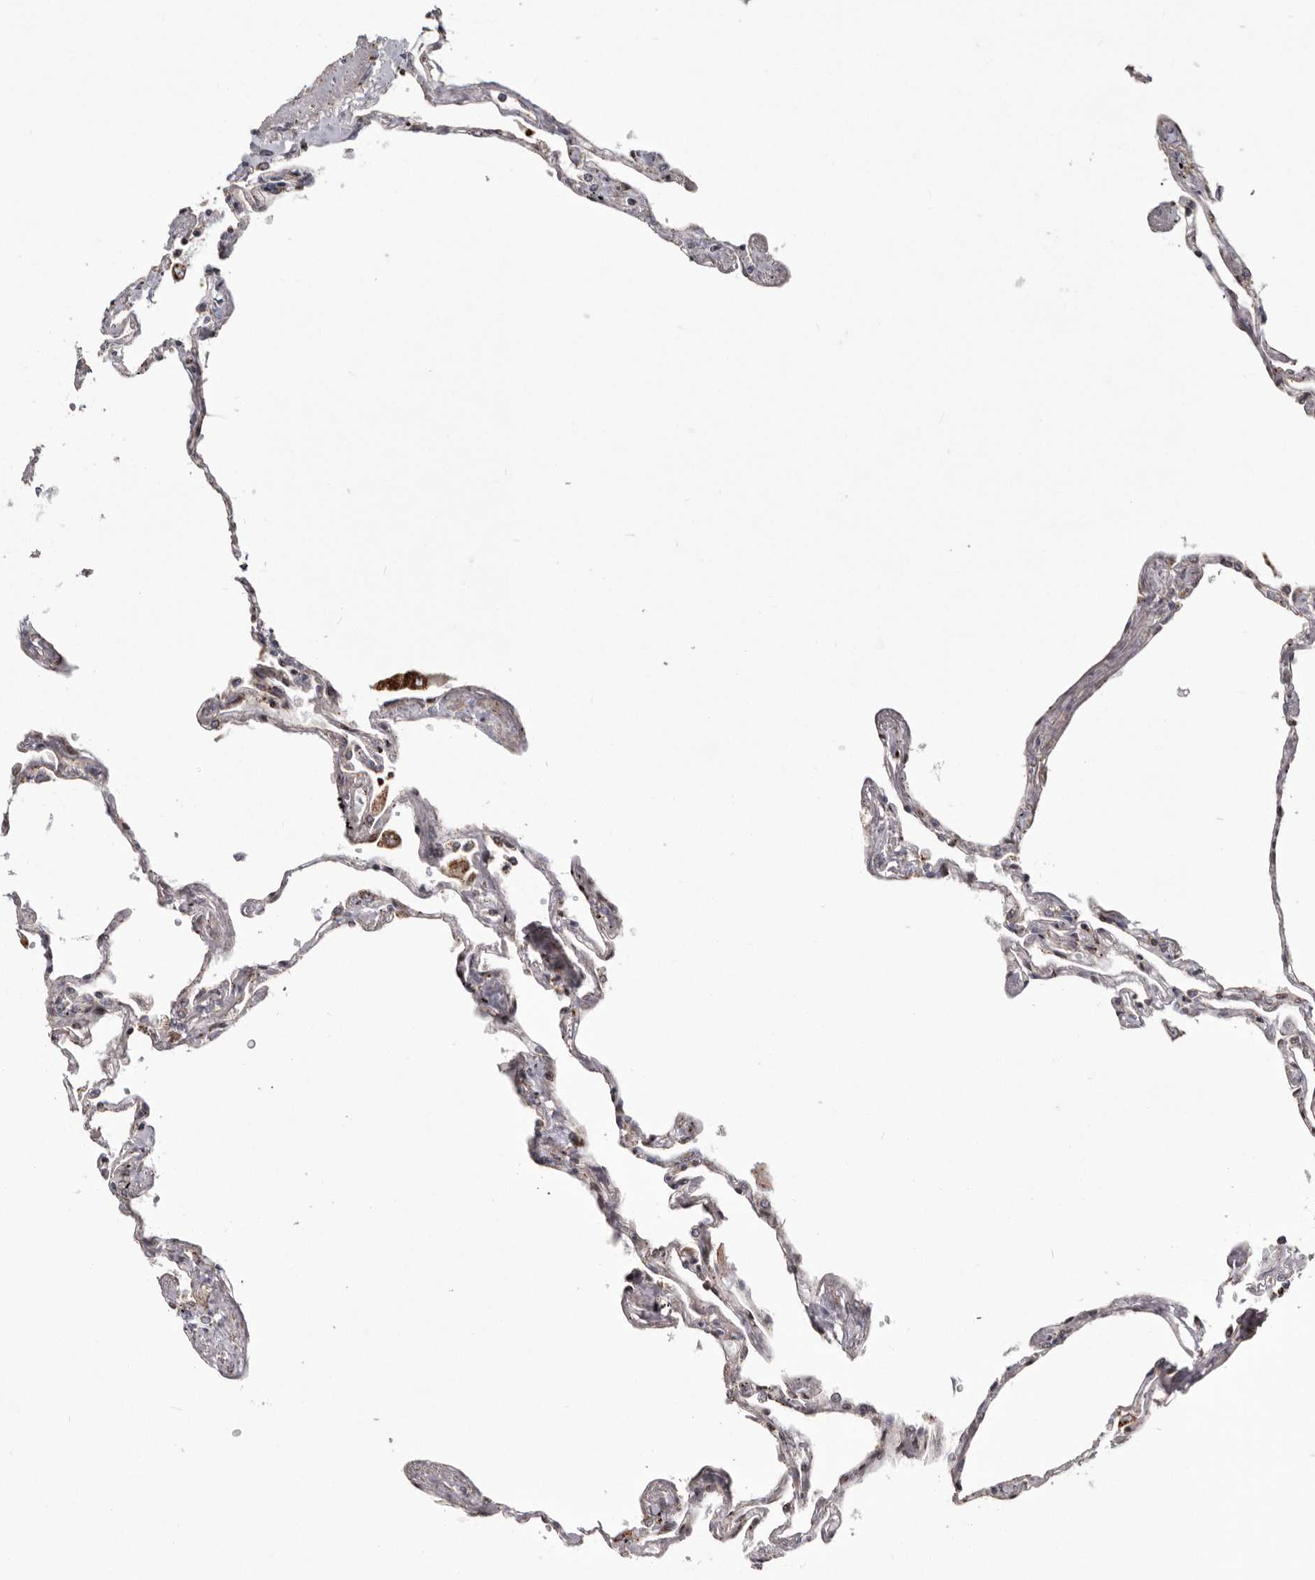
{"staining": {"intensity": "negative", "quantity": "none", "location": "none"}, "tissue": "lung", "cell_type": "Alveolar cells", "image_type": "normal", "snomed": [{"axis": "morphology", "description": "Normal tissue, NOS"}, {"axis": "topography", "description": "Lung"}], "caption": "Photomicrograph shows no significant protein positivity in alveolar cells of benign lung. Brightfield microscopy of IHC stained with DAB (brown) and hematoxylin (blue), captured at high magnification.", "gene": "NUP43", "patient": {"sex": "female", "age": 67}}